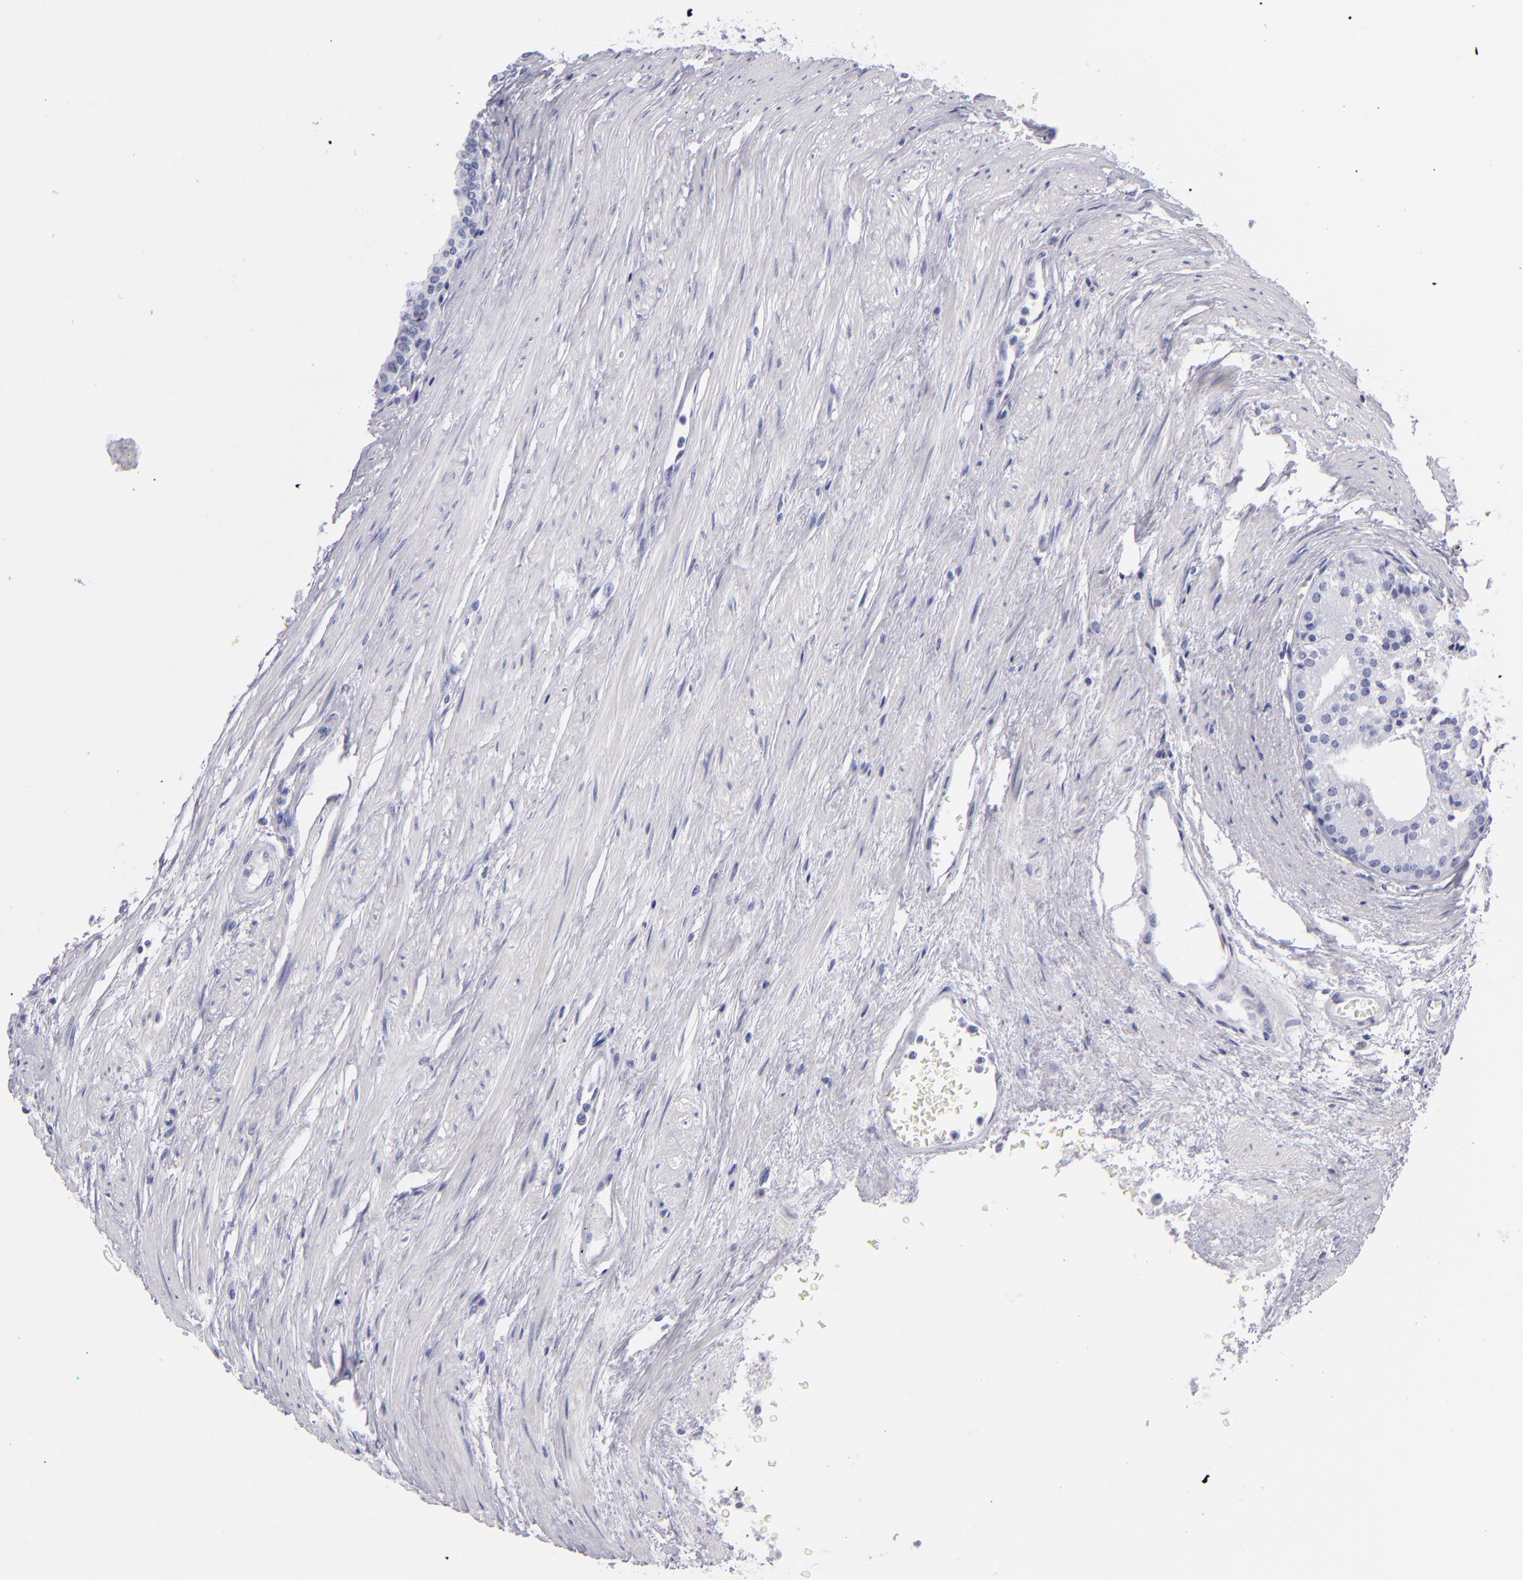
{"staining": {"intensity": "negative", "quantity": "none", "location": "none"}, "tissue": "prostate cancer", "cell_type": "Tumor cells", "image_type": "cancer", "snomed": [{"axis": "morphology", "description": "Adenocarcinoma, High grade"}, {"axis": "topography", "description": "Prostate"}], "caption": "Immunohistochemistry image of human high-grade adenocarcinoma (prostate) stained for a protein (brown), which reveals no staining in tumor cells.", "gene": "PRF1", "patient": {"sex": "male", "age": 56}}